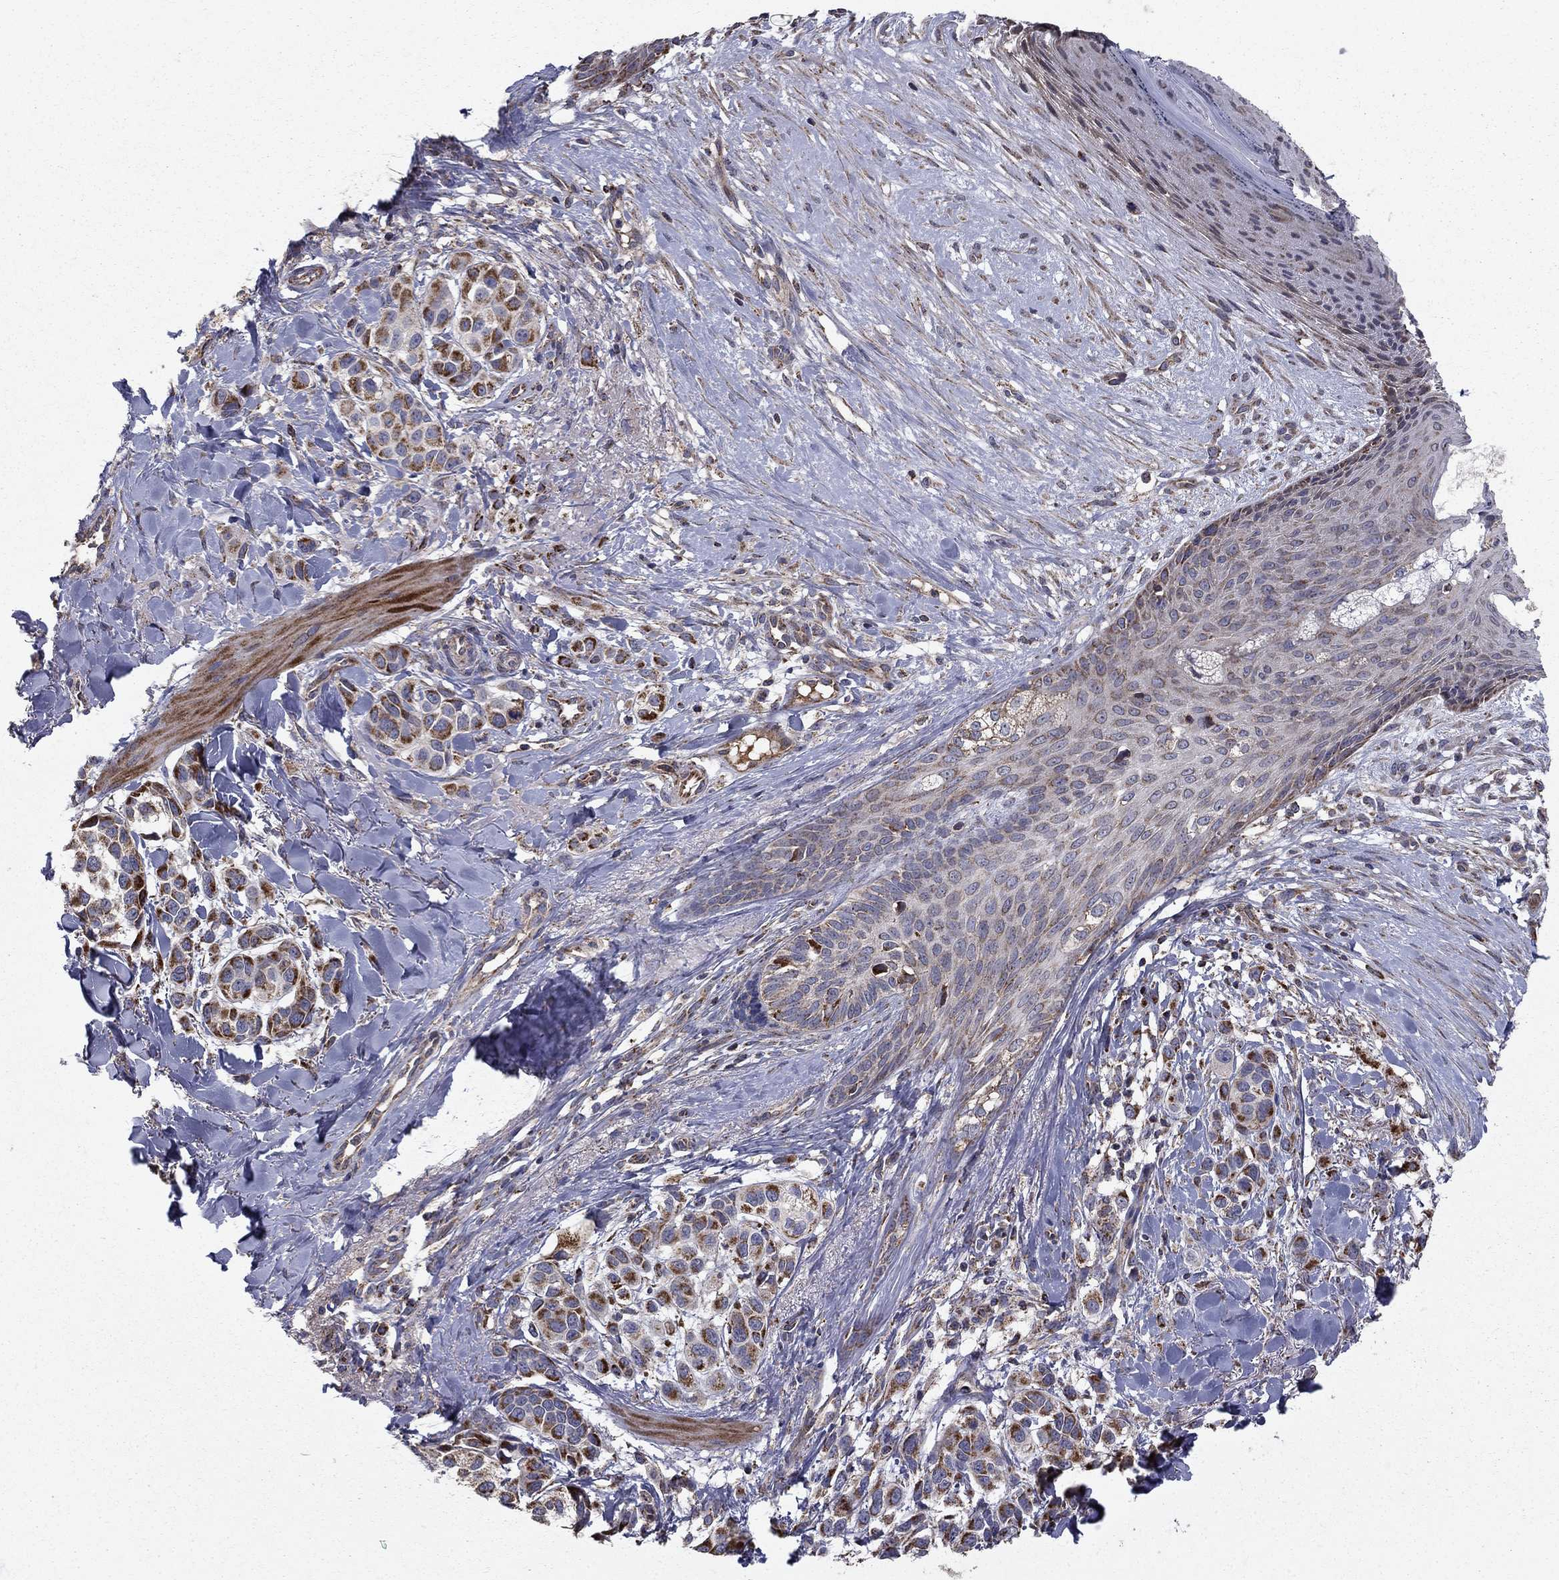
{"staining": {"intensity": "strong", "quantity": "25%-75%", "location": "cytoplasmic/membranous"}, "tissue": "melanoma", "cell_type": "Tumor cells", "image_type": "cancer", "snomed": [{"axis": "morphology", "description": "Malignant melanoma, NOS"}, {"axis": "topography", "description": "Skin"}], "caption": "Protein expression analysis of melanoma reveals strong cytoplasmic/membranous staining in approximately 25%-75% of tumor cells.", "gene": "NDUFS8", "patient": {"sex": "male", "age": 57}}